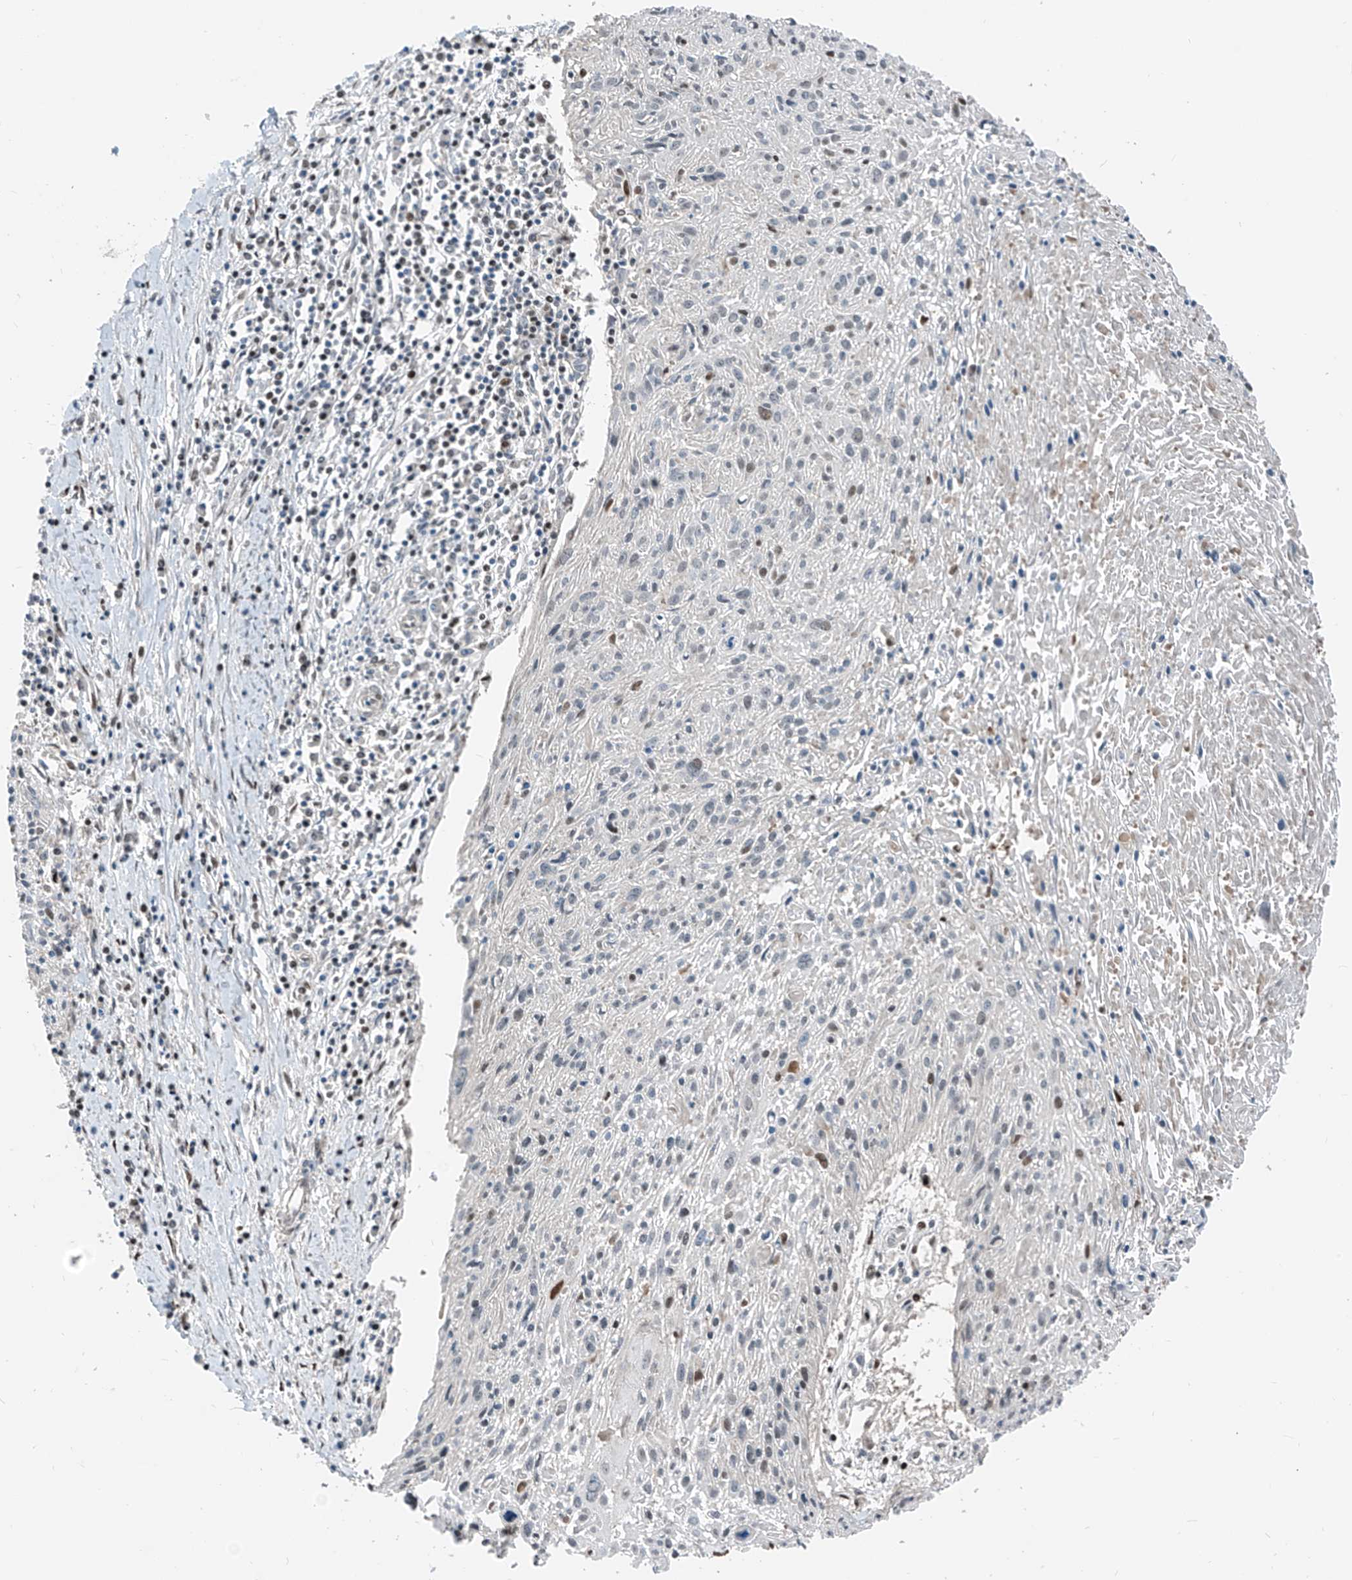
{"staining": {"intensity": "moderate", "quantity": "<25%", "location": "nuclear"}, "tissue": "cervical cancer", "cell_type": "Tumor cells", "image_type": "cancer", "snomed": [{"axis": "morphology", "description": "Squamous cell carcinoma, NOS"}, {"axis": "topography", "description": "Cervix"}], "caption": "High-power microscopy captured an immunohistochemistry (IHC) photomicrograph of cervical cancer, revealing moderate nuclear expression in about <25% of tumor cells.", "gene": "RBP7", "patient": {"sex": "female", "age": 51}}